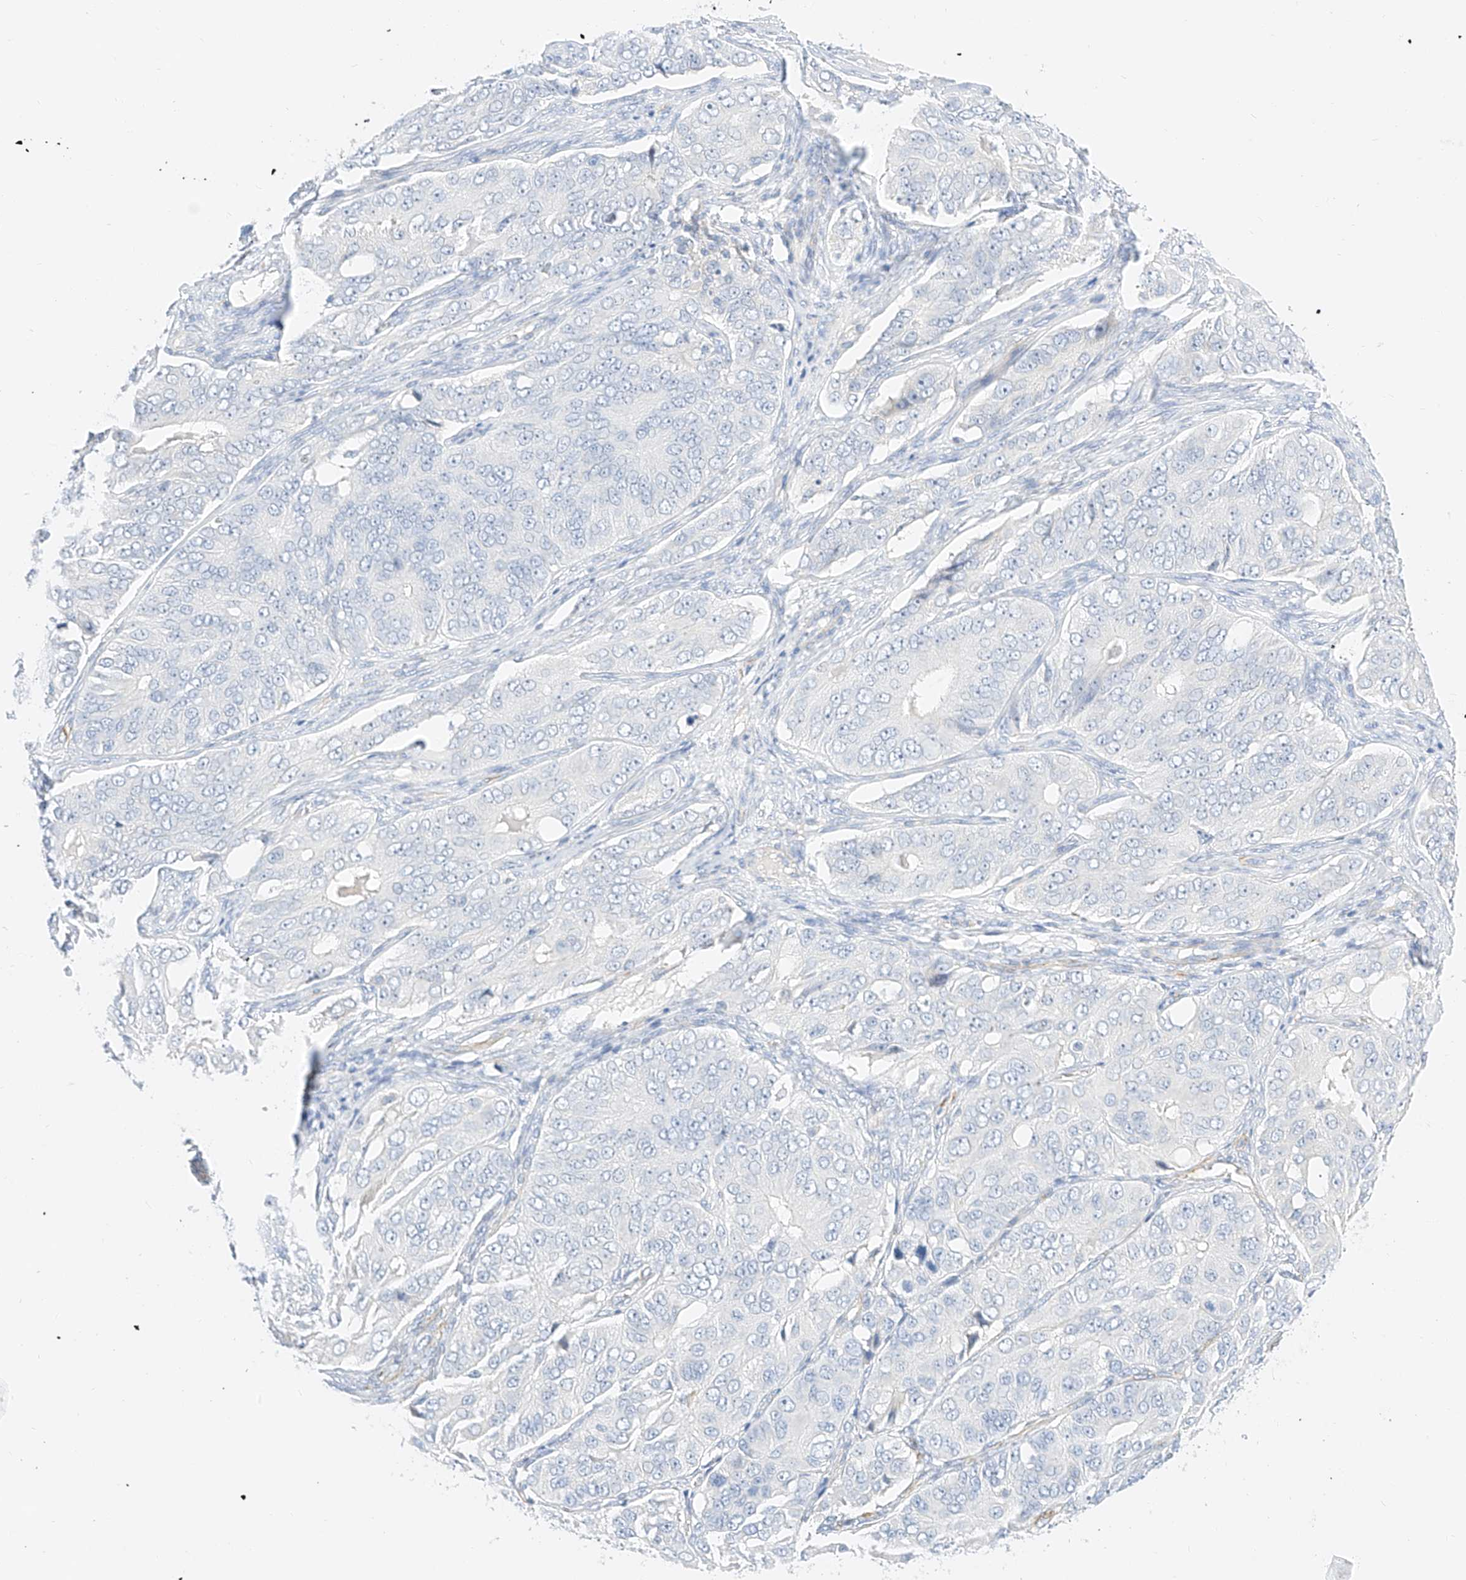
{"staining": {"intensity": "negative", "quantity": "none", "location": "none"}, "tissue": "ovarian cancer", "cell_type": "Tumor cells", "image_type": "cancer", "snomed": [{"axis": "morphology", "description": "Carcinoma, endometroid"}, {"axis": "topography", "description": "Ovary"}], "caption": "An immunohistochemistry micrograph of ovarian cancer (endometroid carcinoma) is shown. There is no staining in tumor cells of ovarian cancer (endometroid carcinoma).", "gene": "CDCP2", "patient": {"sex": "female", "age": 51}}